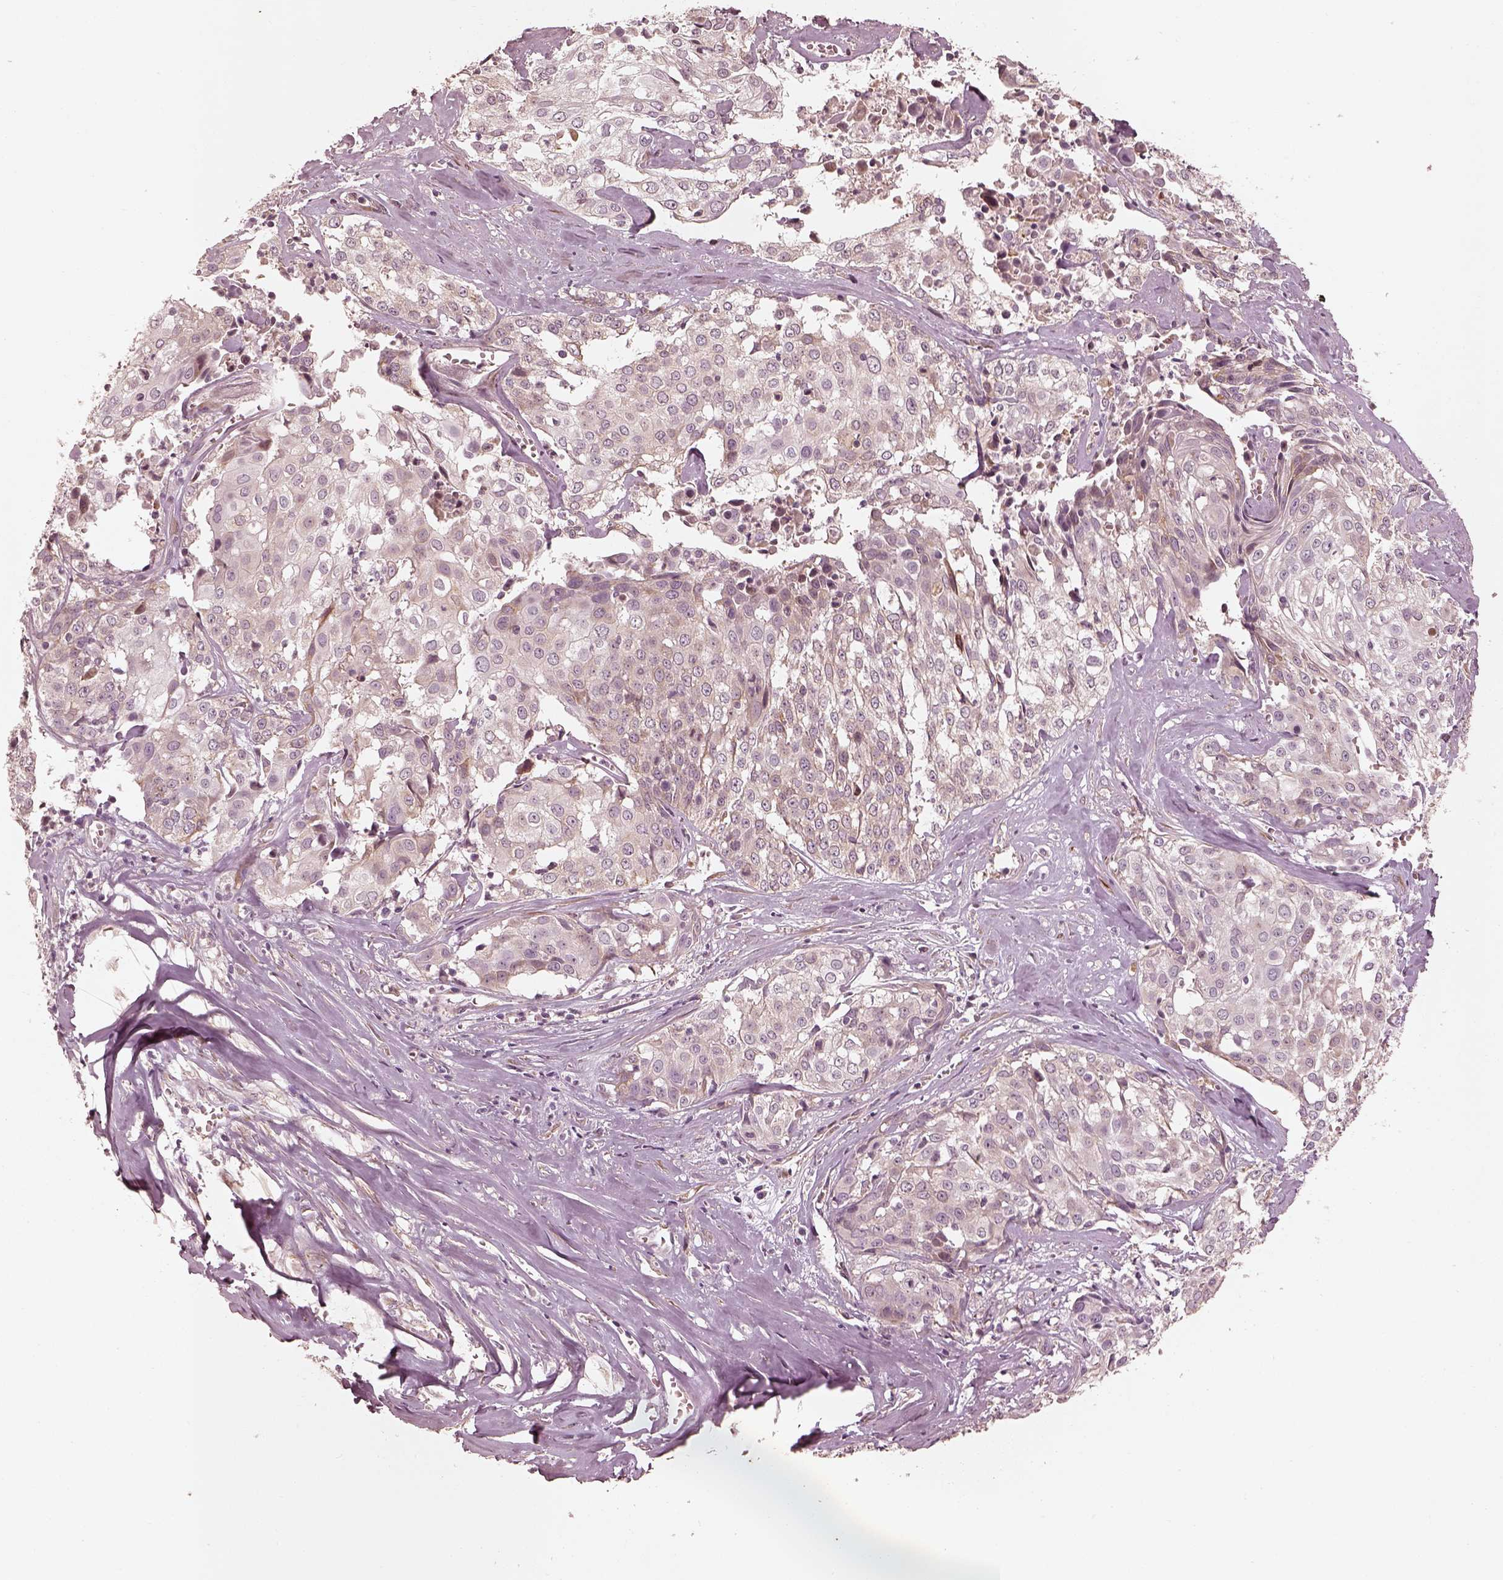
{"staining": {"intensity": "weak", "quantity": "25%-75%", "location": "cytoplasmic/membranous"}, "tissue": "cervical cancer", "cell_type": "Tumor cells", "image_type": "cancer", "snomed": [{"axis": "morphology", "description": "Squamous cell carcinoma, NOS"}, {"axis": "topography", "description": "Cervix"}], "caption": "A brown stain labels weak cytoplasmic/membranous staining of a protein in human cervical cancer tumor cells. The staining was performed using DAB (3,3'-diaminobenzidine) to visualize the protein expression in brown, while the nuclei were stained in blue with hematoxylin (Magnification: 20x).", "gene": "WLS", "patient": {"sex": "female", "age": 39}}